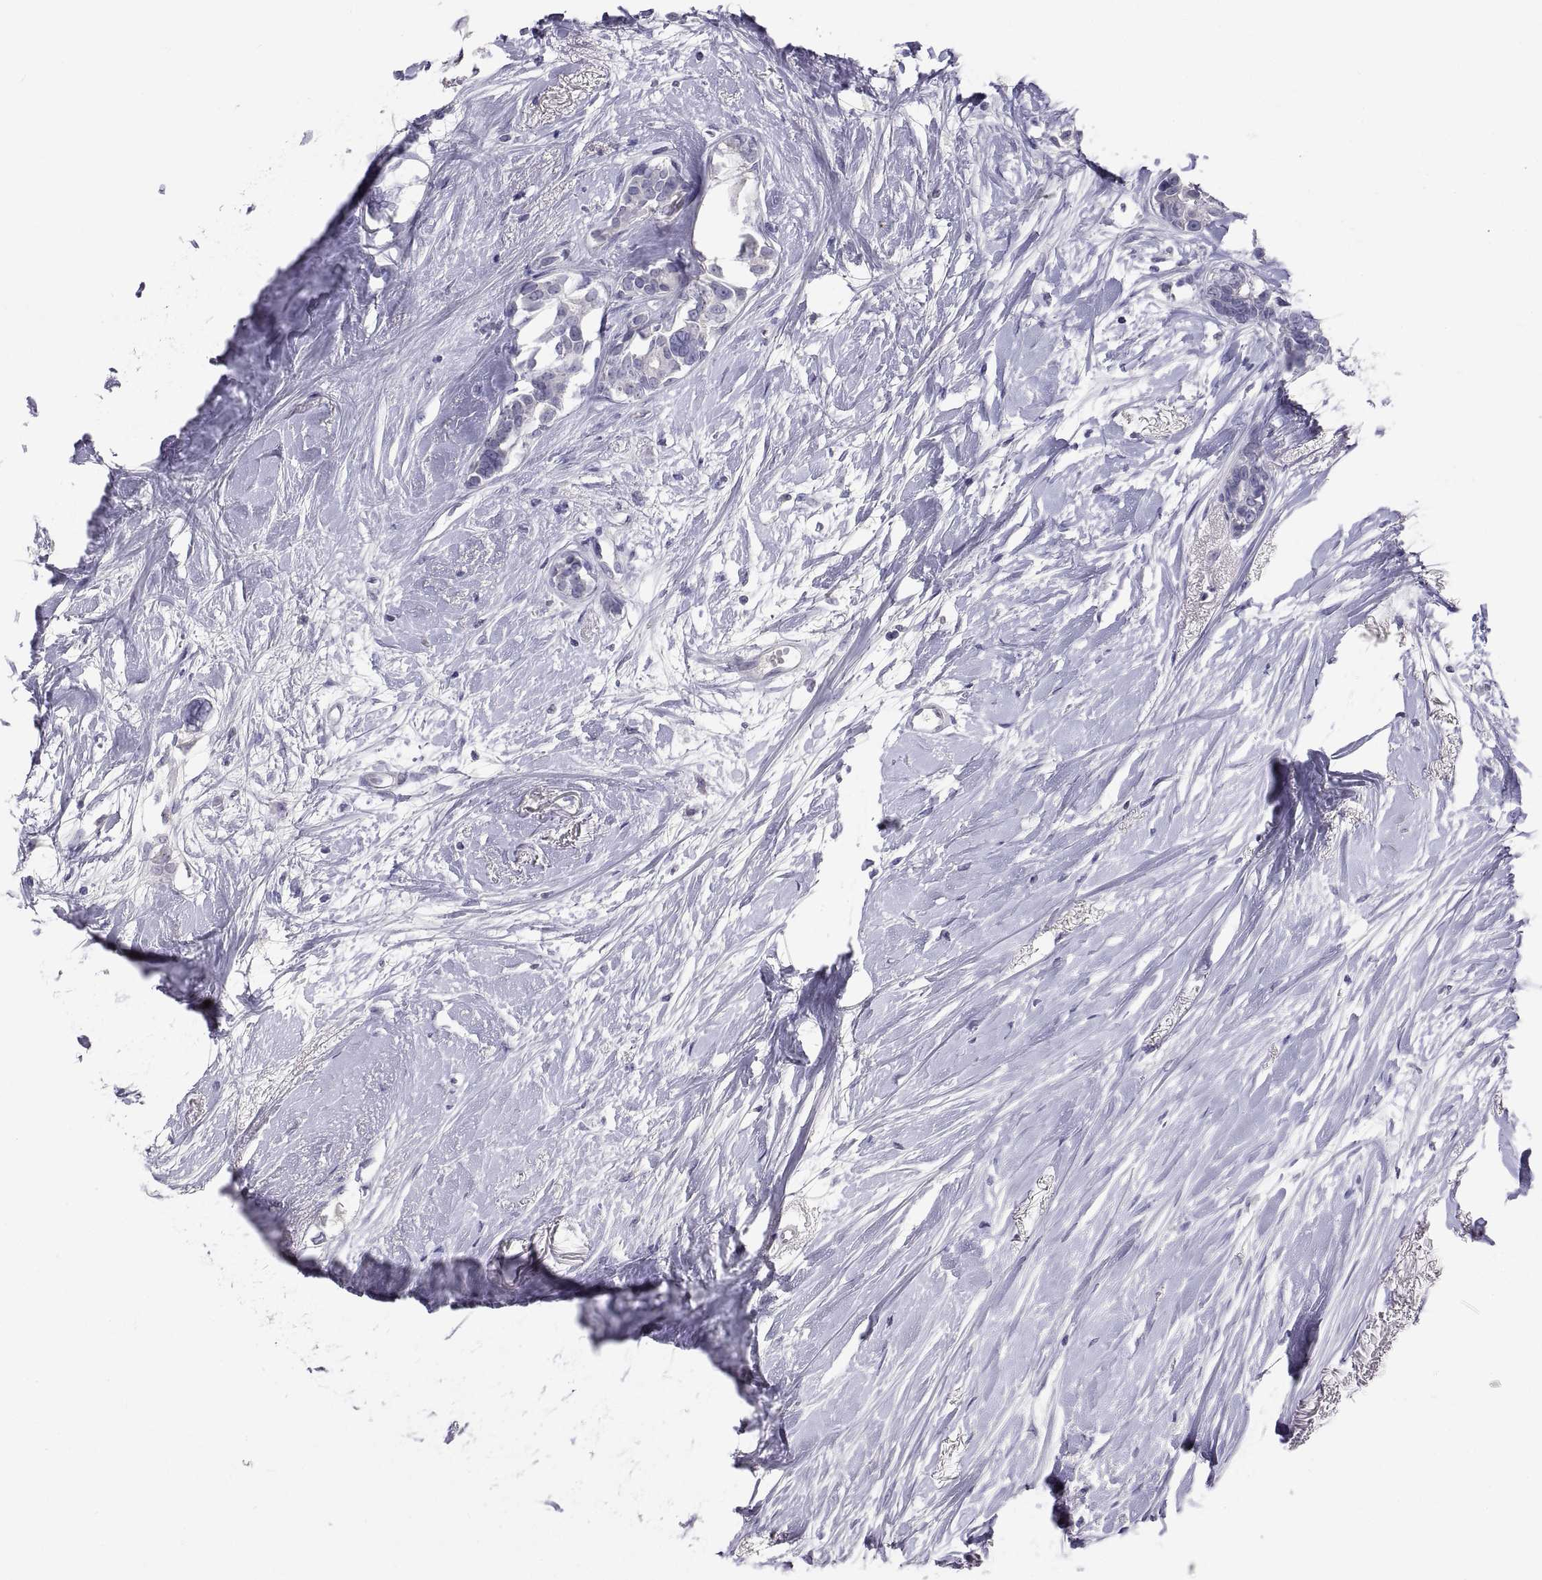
{"staining": {"intensity": "negative", "quantity": "none", "location": "none"}, "tissue": "breast cancer", "cell_type": "Tumor cells", "image_type": "cancer", "snomed": [{"axis": "morphology", "description": "Duct carcinoma"}, {"axis": "topography", "description": "Breast"}], "caption": "Protein analysis of breast cancer (invasive ductal carcinoma) demonstrates no significant positivity in tumor cells.", "gene": "TEX13A", "patient": {"sex": "female", "age": 40}}